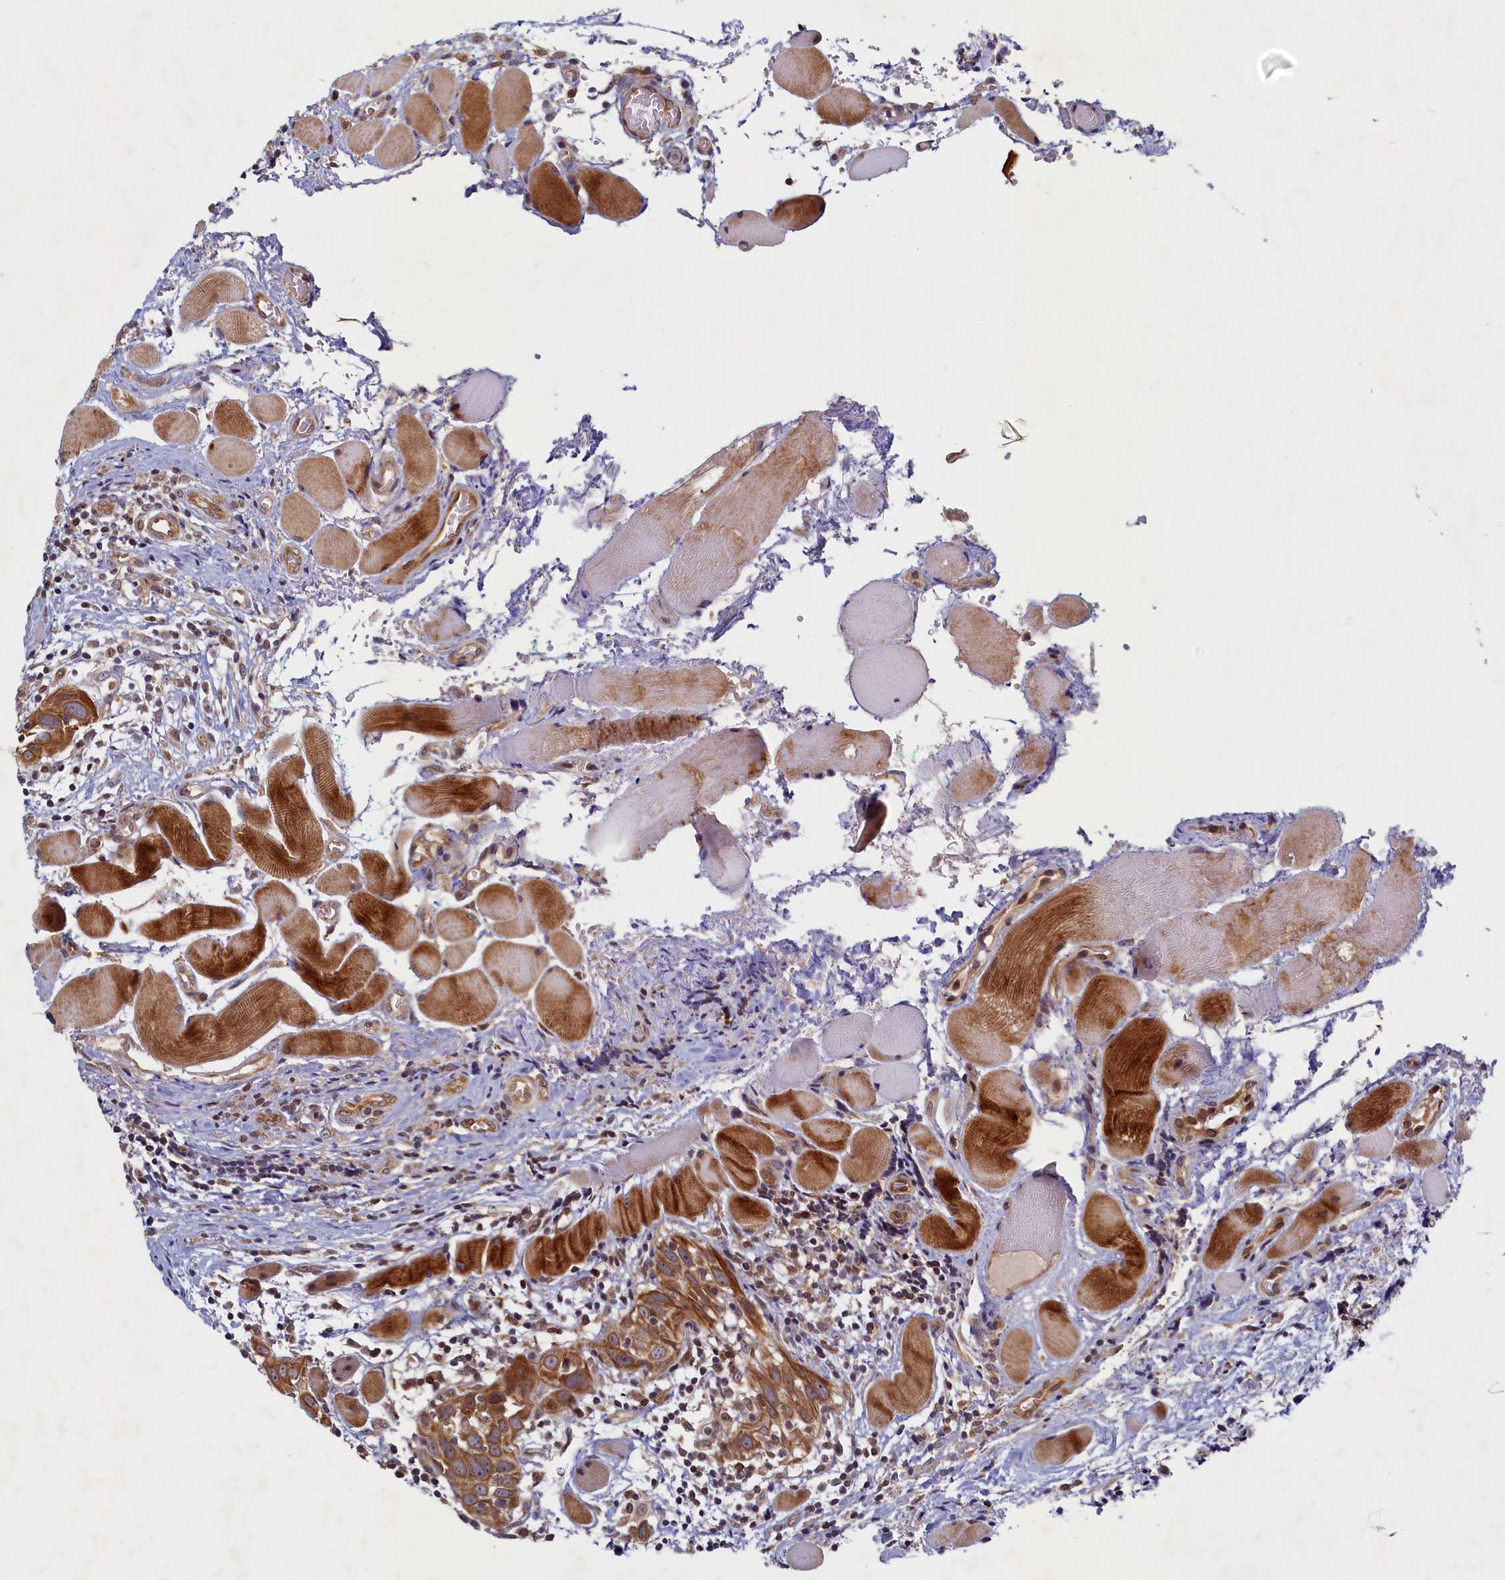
{"staining": {"intensity": "moderate", "quantity": ">75%", "location": "cytoplasmic/membranous"}, "tissue": "head and neck cancer", "cell_type": "Tumor cells", "image_type": "cancer", "snomed": [{"axis": "morphology", "description": "Squamous cell carcinoma, NOS"}, {"axis": "topography", "description": "Oral tissue"}, {"axis": "topography", "description": "Head-Neck"}], "caption": "IHC image of human squamous cell carcinoma (head and neck) stained for a protein (brown), which shows medium levels of moderate cytoplasmic/membranous expression in approximately >75% of tumor cells.", "gene": "CEP20", "patient": {"sex": "female", "age": 50}}